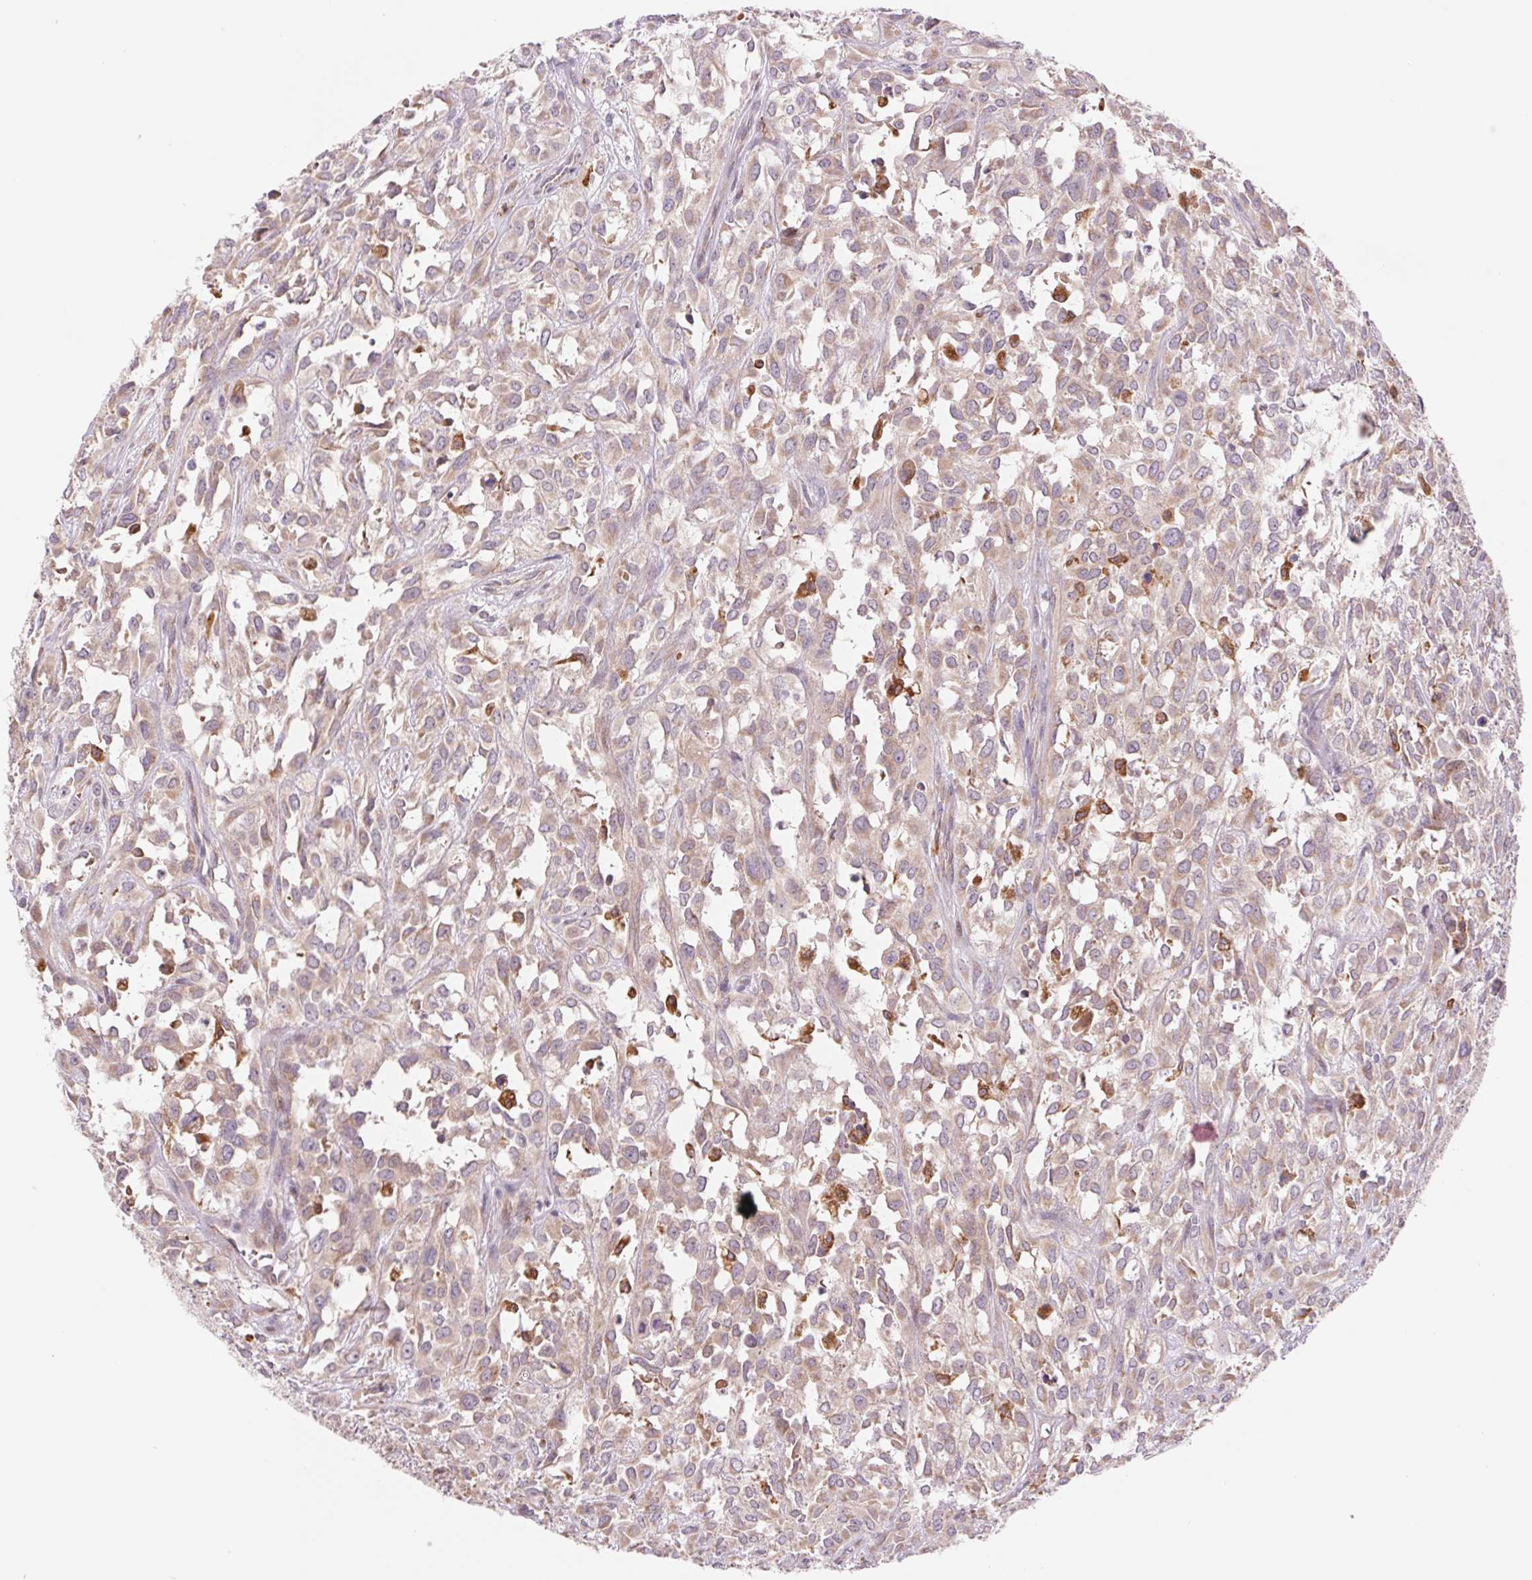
{"staining": {"intensity": "weak", "quantity": ">75%", "location": "cytoplasmic/membranous"}, "tissue": "urothelial cancer", "cell_type": "Tumor cells", "image_type": "cancer", "snomed": [{"axis": "morphology", "description": "Urothelial carcinoma, High grade"}, {"axis": "topography", "description": "Urinary bladder"}], "caption": "Protein expression analysis of urothelial cancer reveals weak cytoplasmic/membranous expression in approximately >75% of tumor cells.", "gene": "KLHL20", "patient": {"sex": "male", "age": 67}}